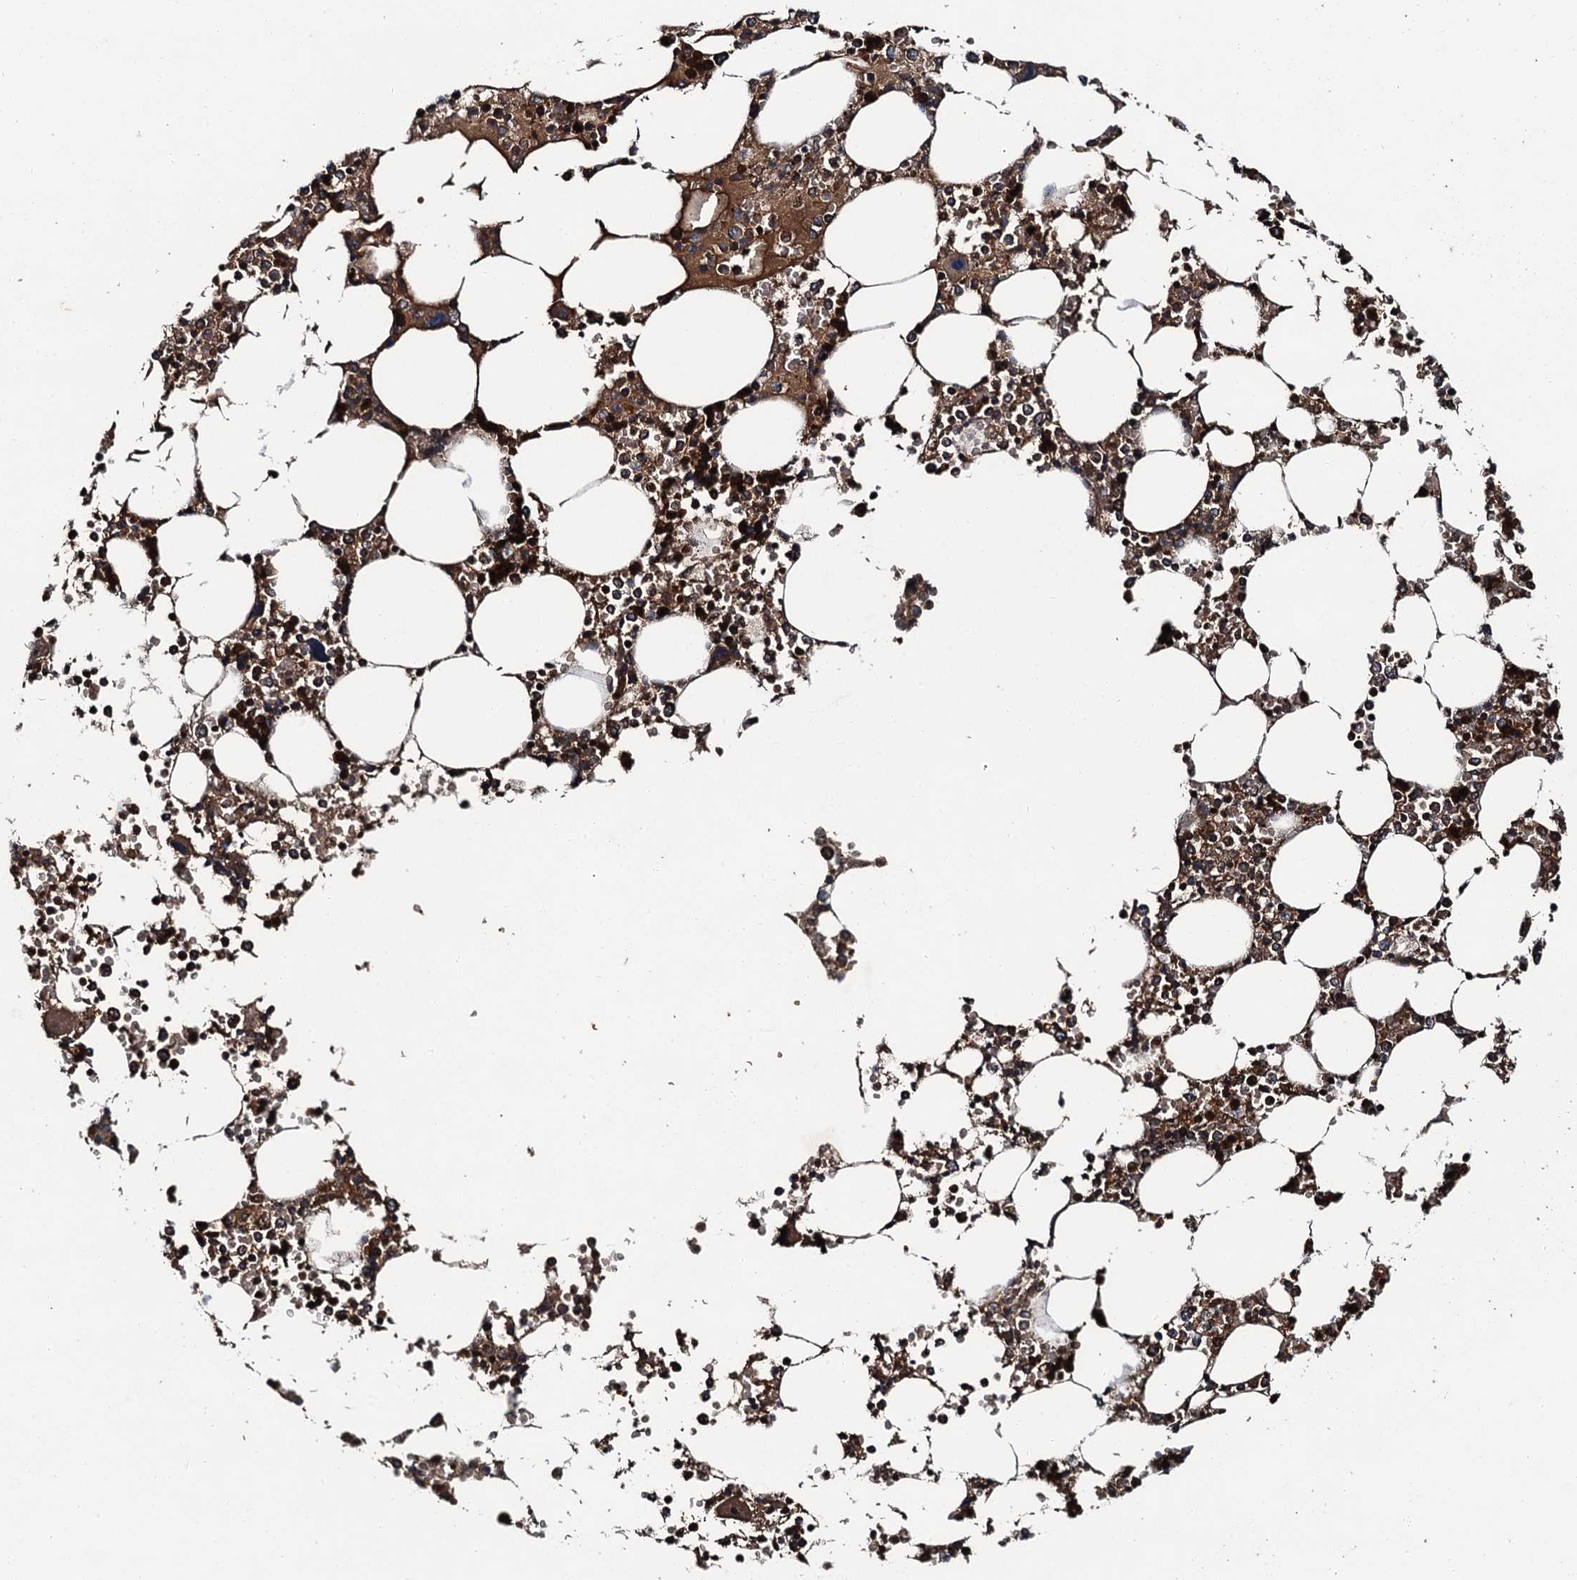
{"staining": {"intensity": "moderate", "quantity": ">75%", "location": "cytoplasmic/membranous"}, "tissue": "bone marrow", "cell_type": "Hematopoietic cells", "image_type": "normal", "snomed": [{"axis": "morphology", "description": "Normal tissue, NOS"}, {"axis": "topography", "description": "Bone marrow"}], "caption": "A brown stain shows moderate cytoplasmic/membranous positivity of a protein in hematopoietic cells of unremarkable bone marrow.", "gene": "SNX32", "patient": {"sex": "male", "age": 64}}